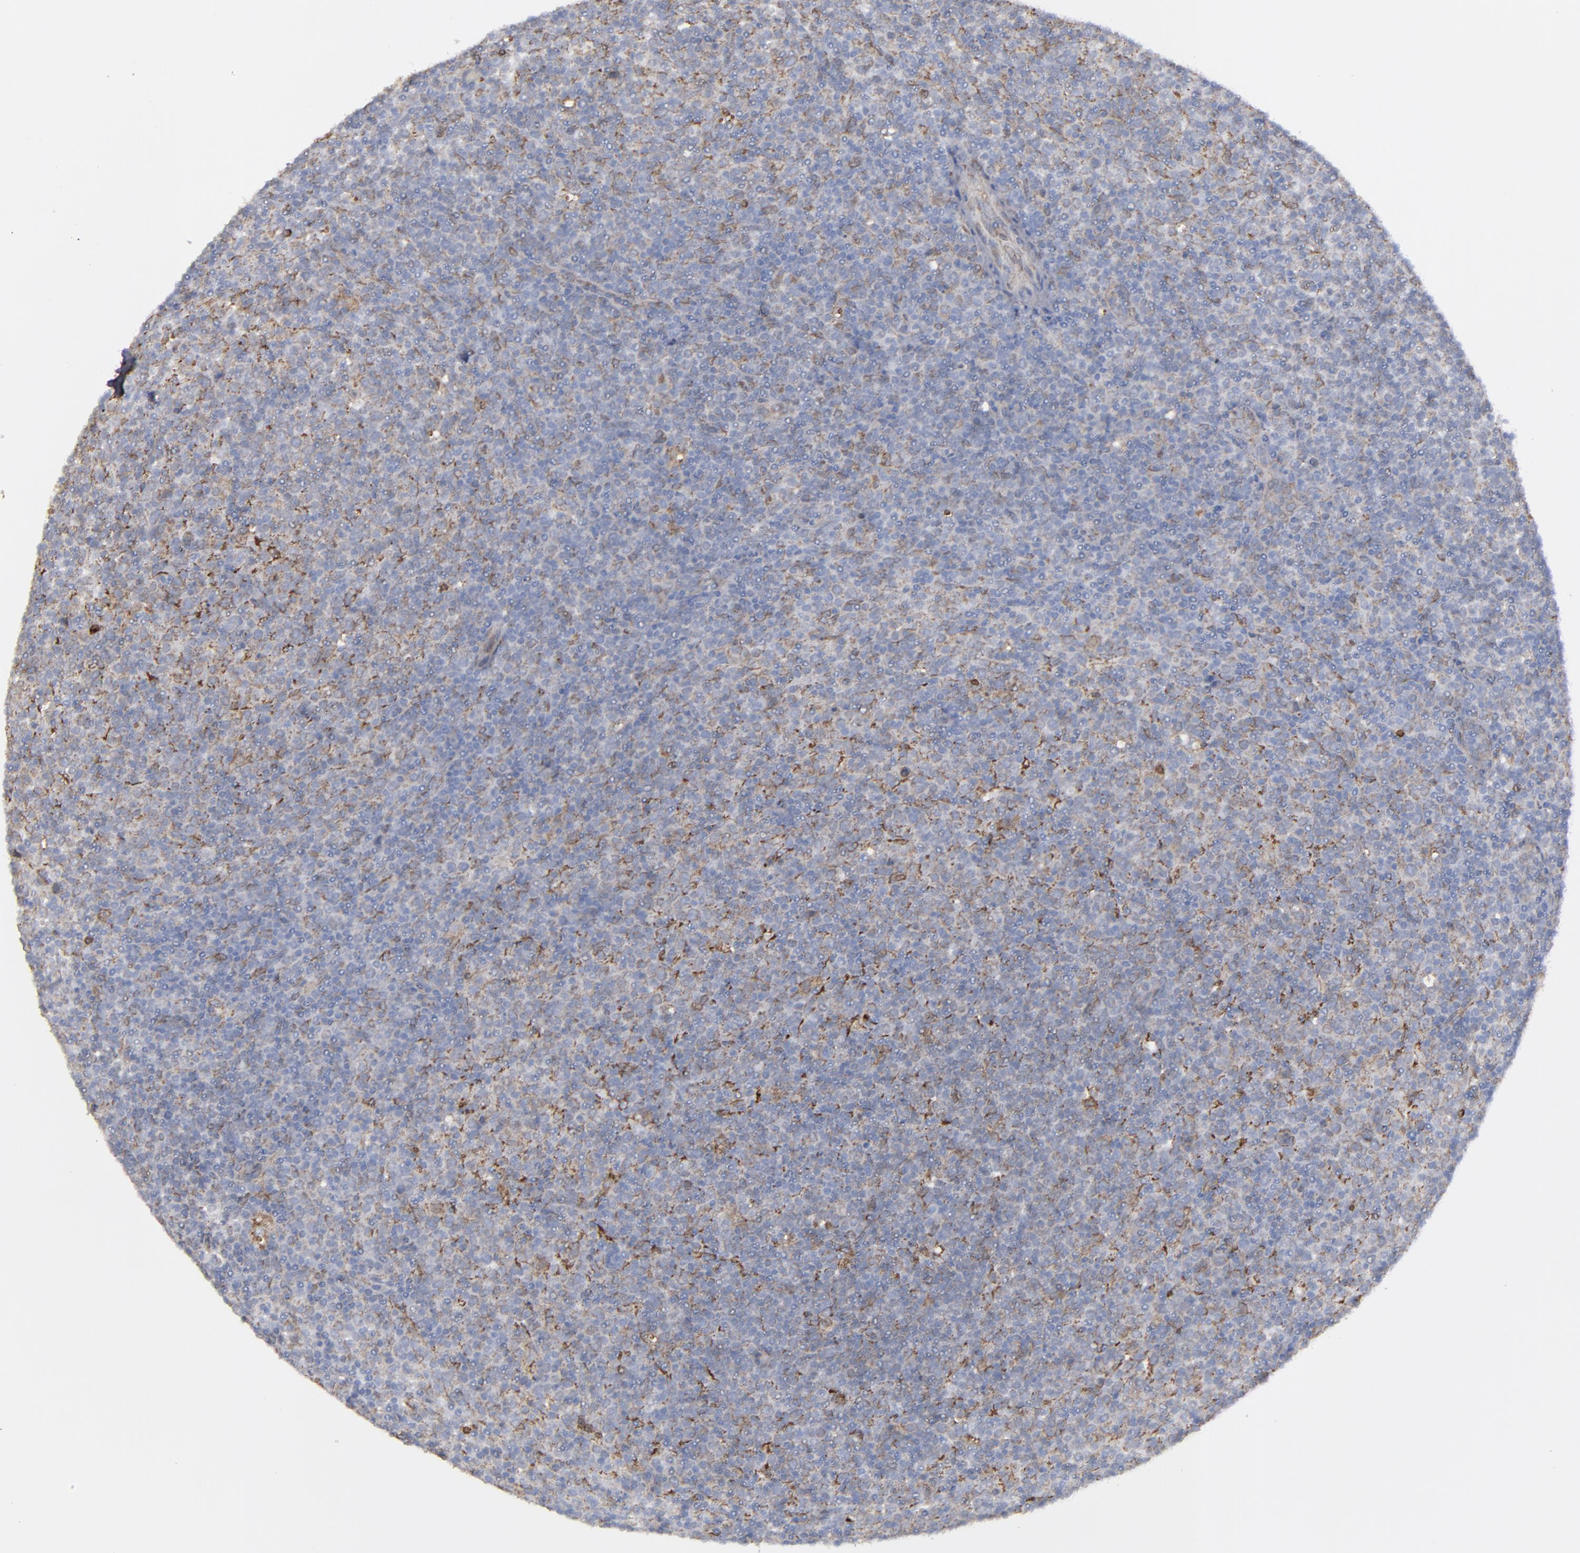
{"staining": {"intensity": "weak", "quantity": "<25%", "location": "cytoplasmic/membranous"}, "tissue": "lymphoma", "cell_type": "Tumor cells", "image_type": "cancer", "snomed": [{"axis": "morphology", "description": "Malignant lymphoma, non-Hodgkin's type, Low grade"}, {"axis": "topography", "description": "Lymph node"}], "caption": "Low-grade malignant lymphoma, non-Hodgkin's type was stained to show a protein in brown. There is no significant positivity in tumor cells.", "gene": "ERLIN2", "patient": {"sex": "male", "age": 70}}